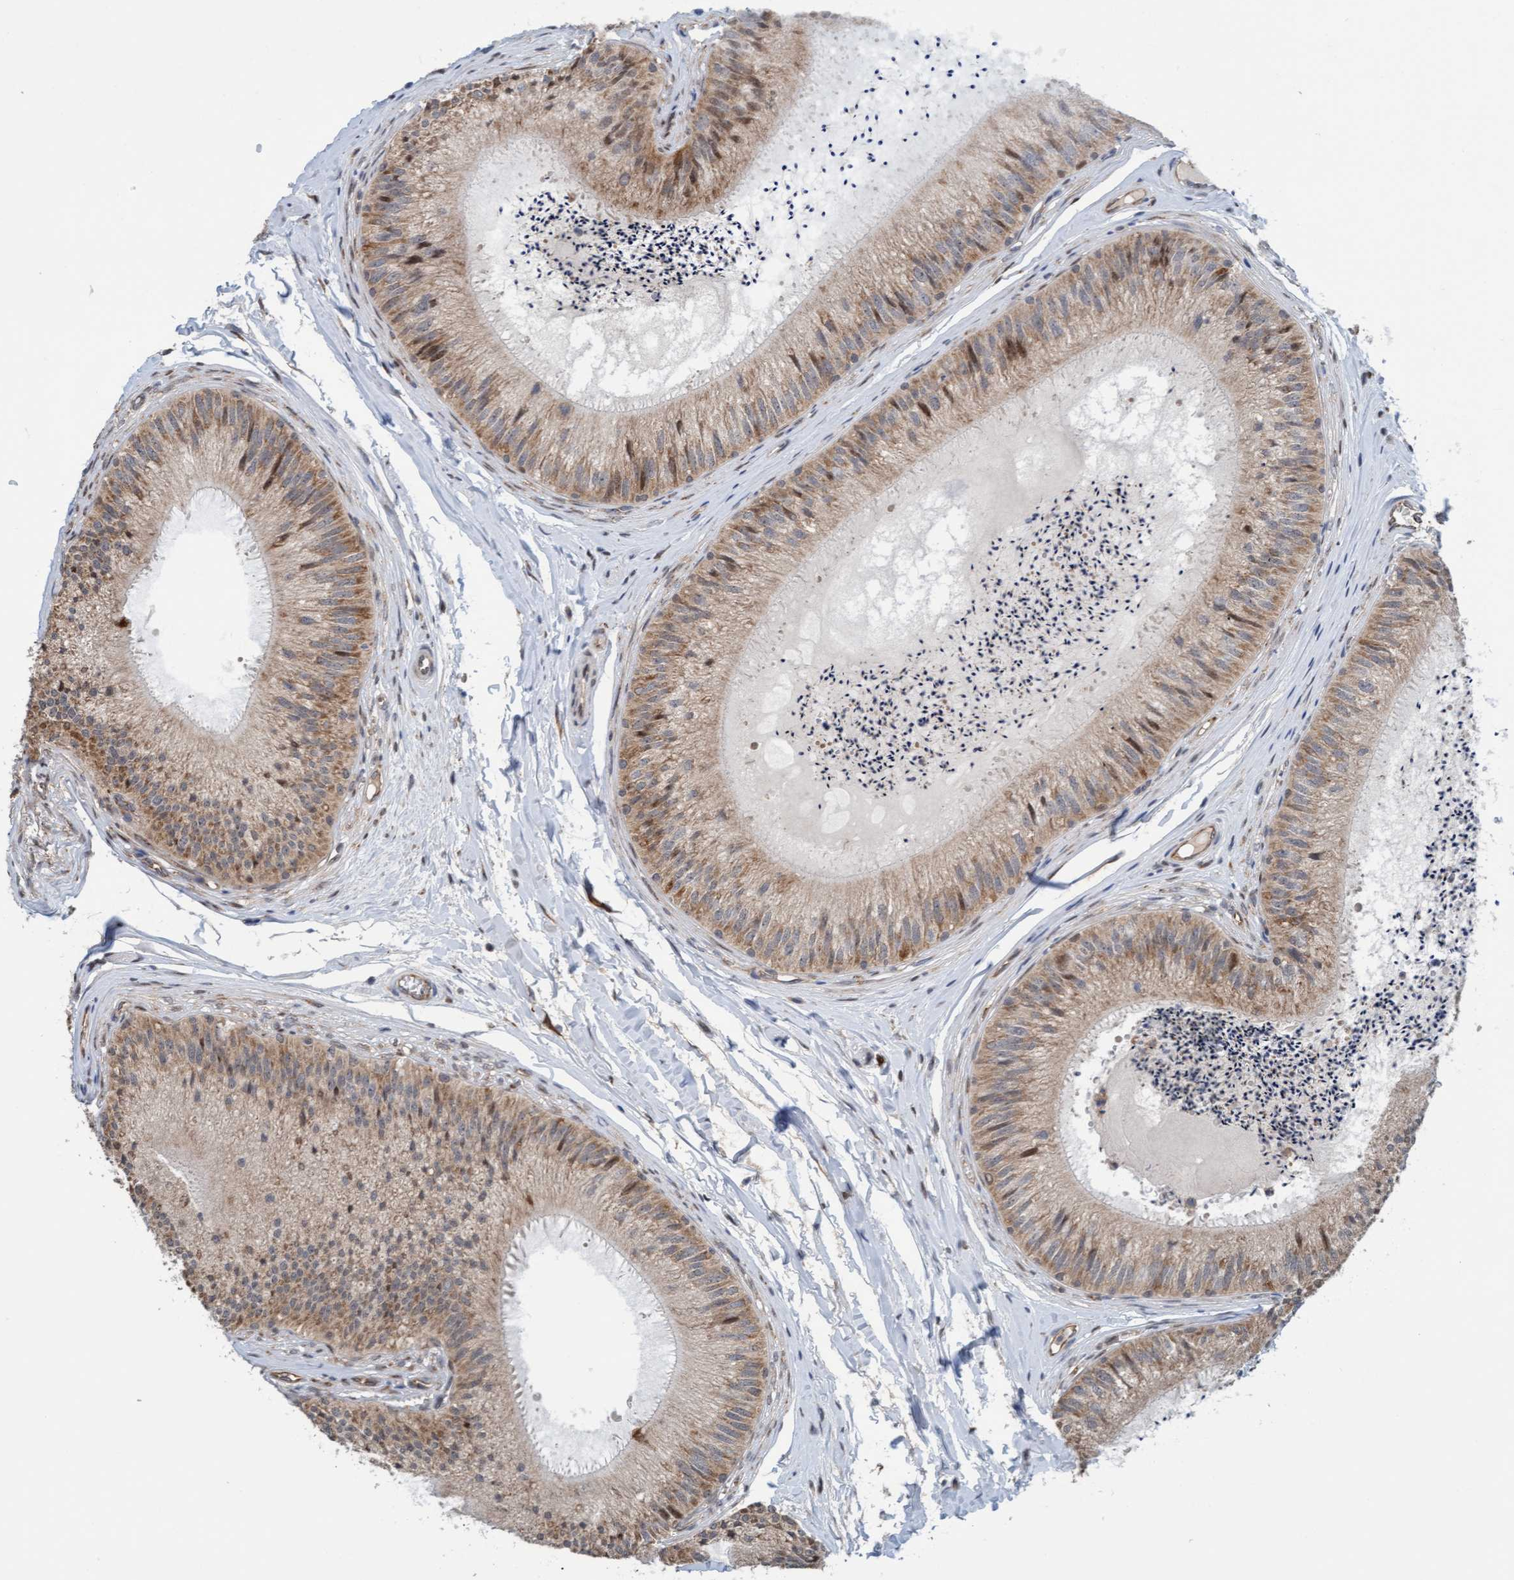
{"staining": {"intensity": "weak", "quantity": ">75%", "location": "cytoplasmic/membranous"}, "tissue": "epididymis", "cell_type": "Glandular cells", "image_type": "normal", "snomed": [{"axis": "morphology", "description": "Normal tissue, NOS"}, {"axis": "topography", "description": "Epididymis"}], "caption": "Brown immunohistochemical staining in benign epididymis reveals weak cytoplasmic/membranous expression in approximately >75% of glandular cells.", "gene": "ZNF566", "patient": {"sex": "male", "age": 31}}